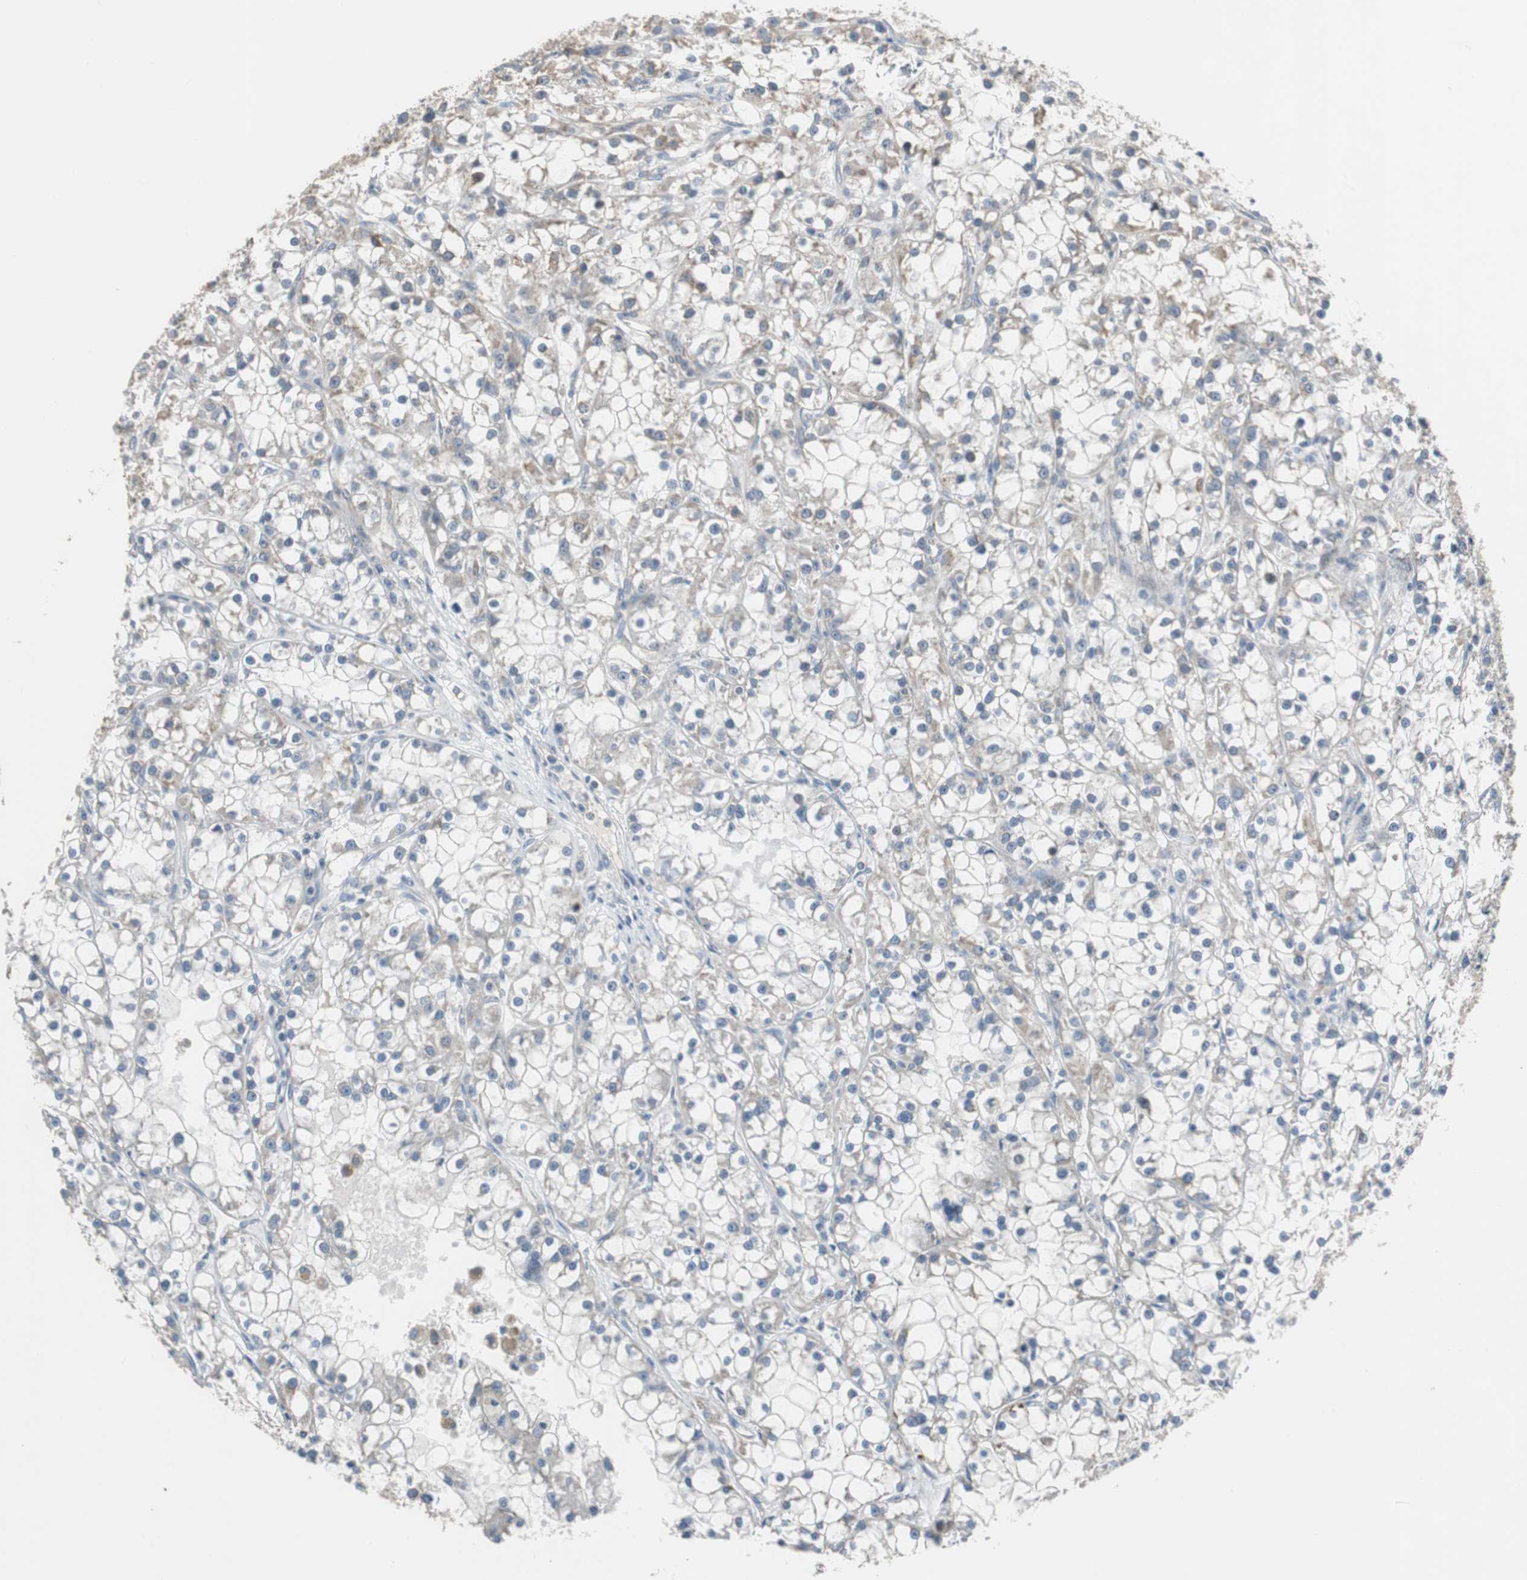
{"staining": {"intensity": "weak", "quantity": "25%-75%", "location": "cytoplasmic/membranous"}, "tissue": "renal cancer", "cell_type": "Tumor cells", "image_type": "cancer", "snomed": [{"axis": "morphology", "description": "Adenocarcinoma, NOS"}, {"axis": "topography", "description": "Kidney"}], "caption": "Protein analysis of renal cancer tissue reveals weak cytoplasmic/membranous positivity in about 25%-75% of tumor cells. (DAB (3,3'-diaminobenzidine) = brown stain, brightfield microscopy at high magnification).", "gene": "MYT1", "patient": {"sex": "female", "age": 52}}